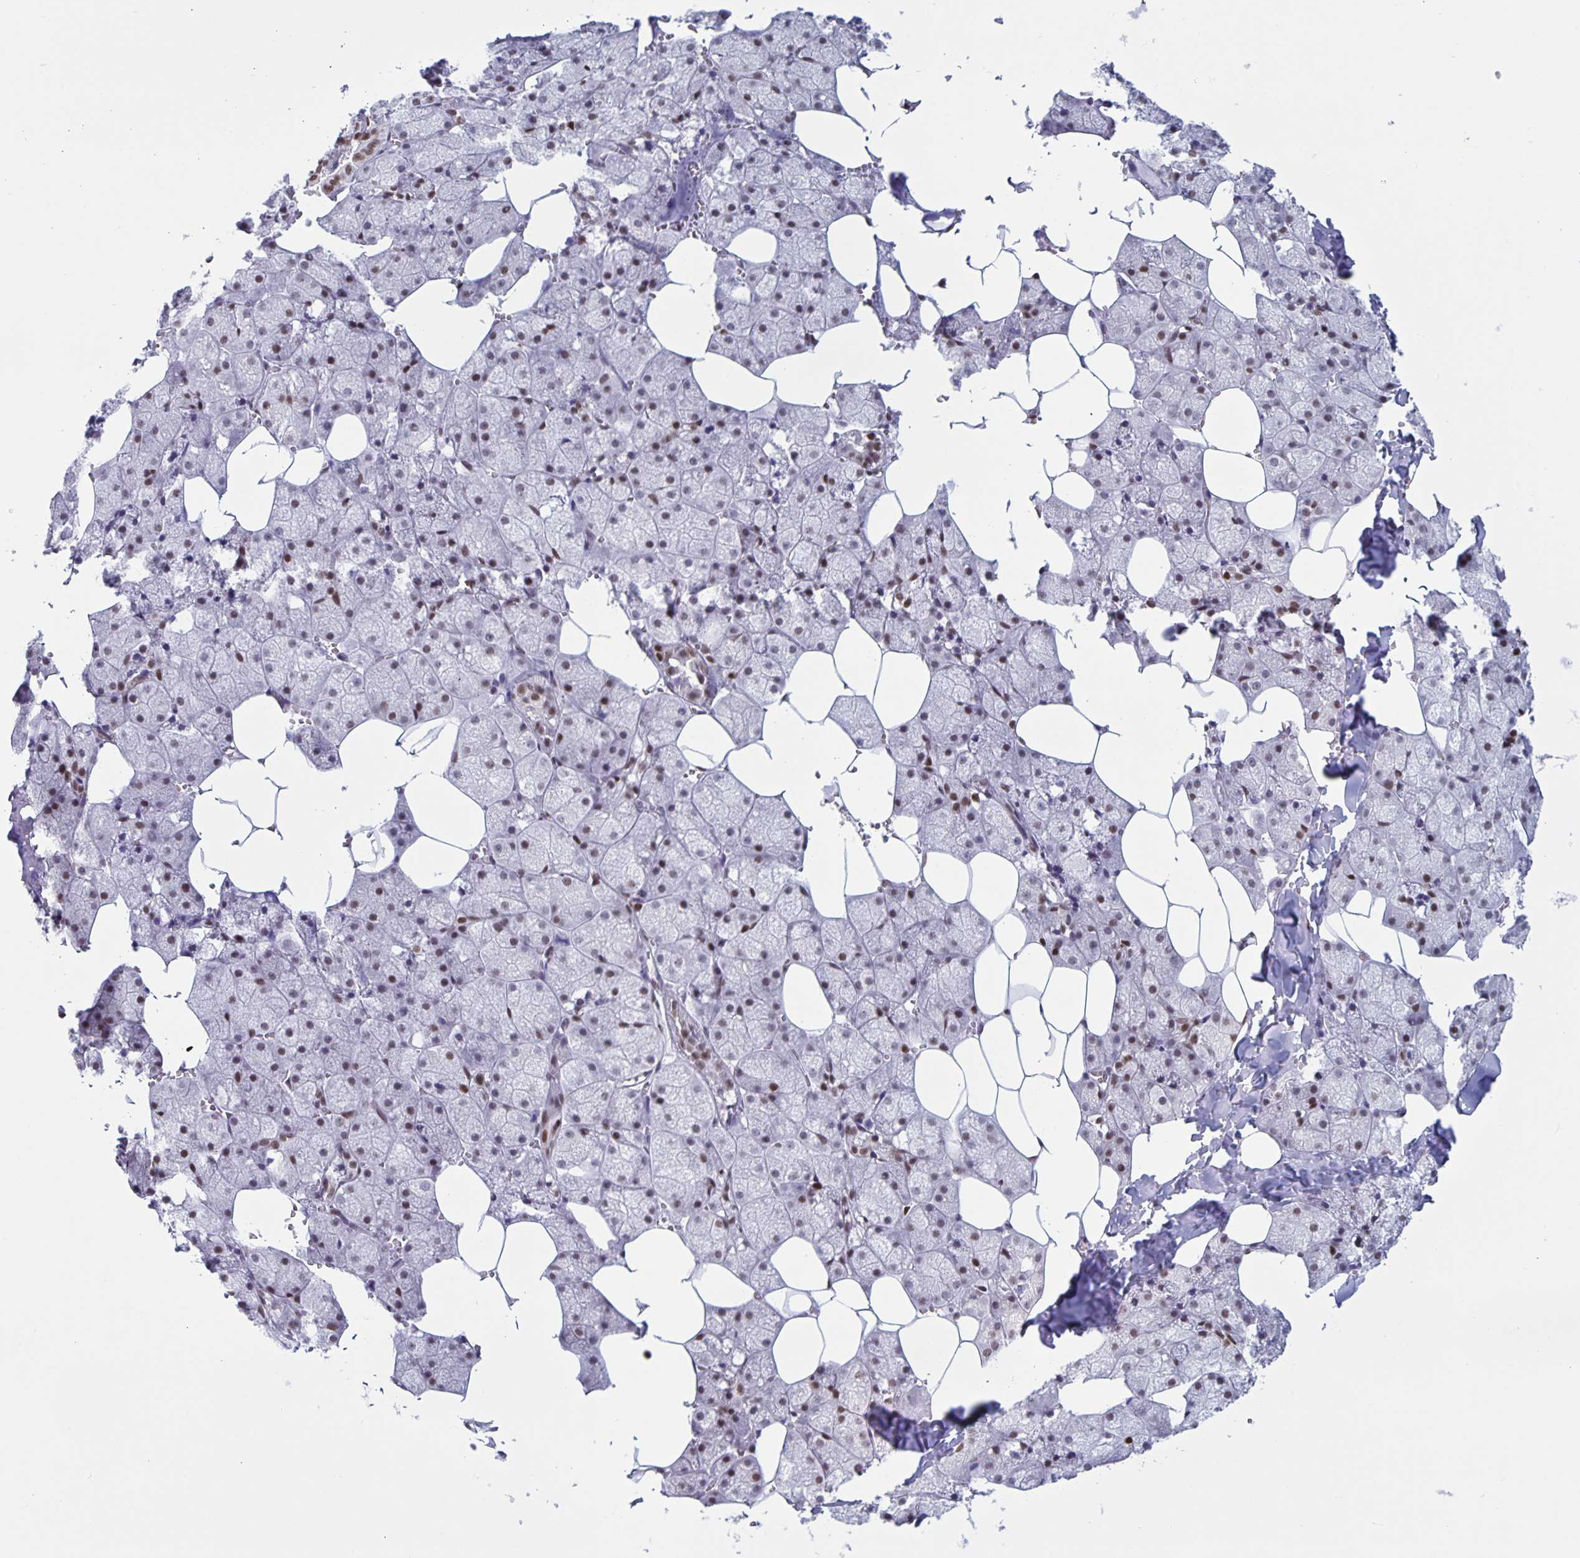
{"staining": {"intensity": "moderate", "quantity": "25%-75%", "location": "nuclear"}, "tissue": "salivary gland", "cell_type": "Glandular cells", "image_type": "normal", "snomed": [{"axis": "morphology", "description": "Normal tissue, NOS"}, {"axis": "topography", "description": "Salivary gland"}, {"axis": "topography", "description": "Peripheral nerve tissue"}], "caption": "Salivary gland was stained to show a protein in brown. There is medium levels of moderate nuclear positivity in approximately 25%-75% of glandular cells. (brown staining indicates protein expression, while blue staining denotes nuclei).", "gene": "JUND", "patient": {"sex": "male", "age": 38}}